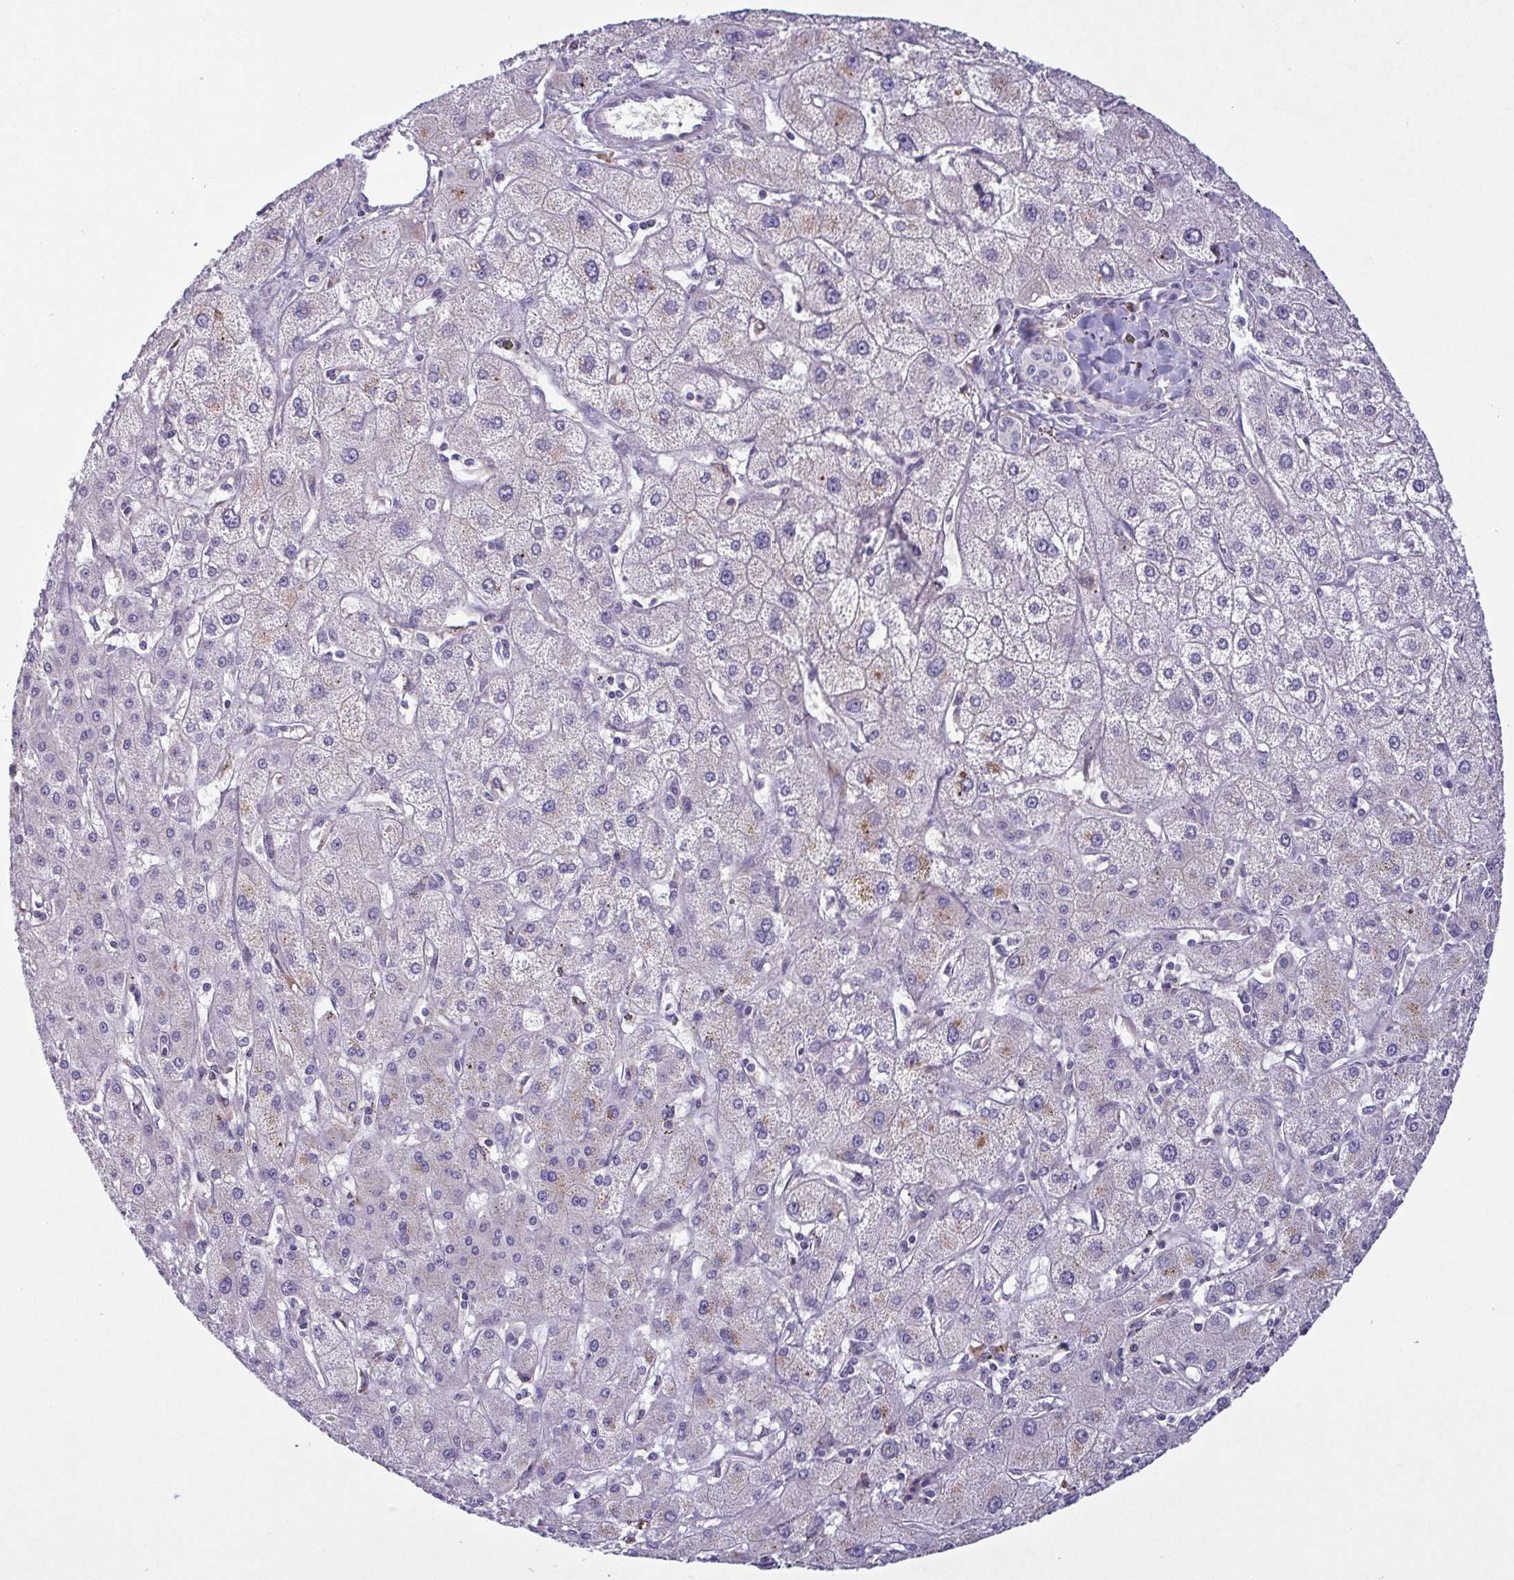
{"staining": {"intensity": "negative", "quantity": "none", "location": "none"}, "tissue": "liver cancer", "cell_type": "Tumor cells", "image_type": "cancer", "snomed": [{"axis": "morphology", "description": "Cholangiocarcinoma"}, {"axis": "topography", "description": "Liver"}], "caption": "This is an immunohistochemistry image of human liver cancer. There is no staining in tumor cells.", "gene": "F13B", "patient": {"sex": "female", "age": 60}}